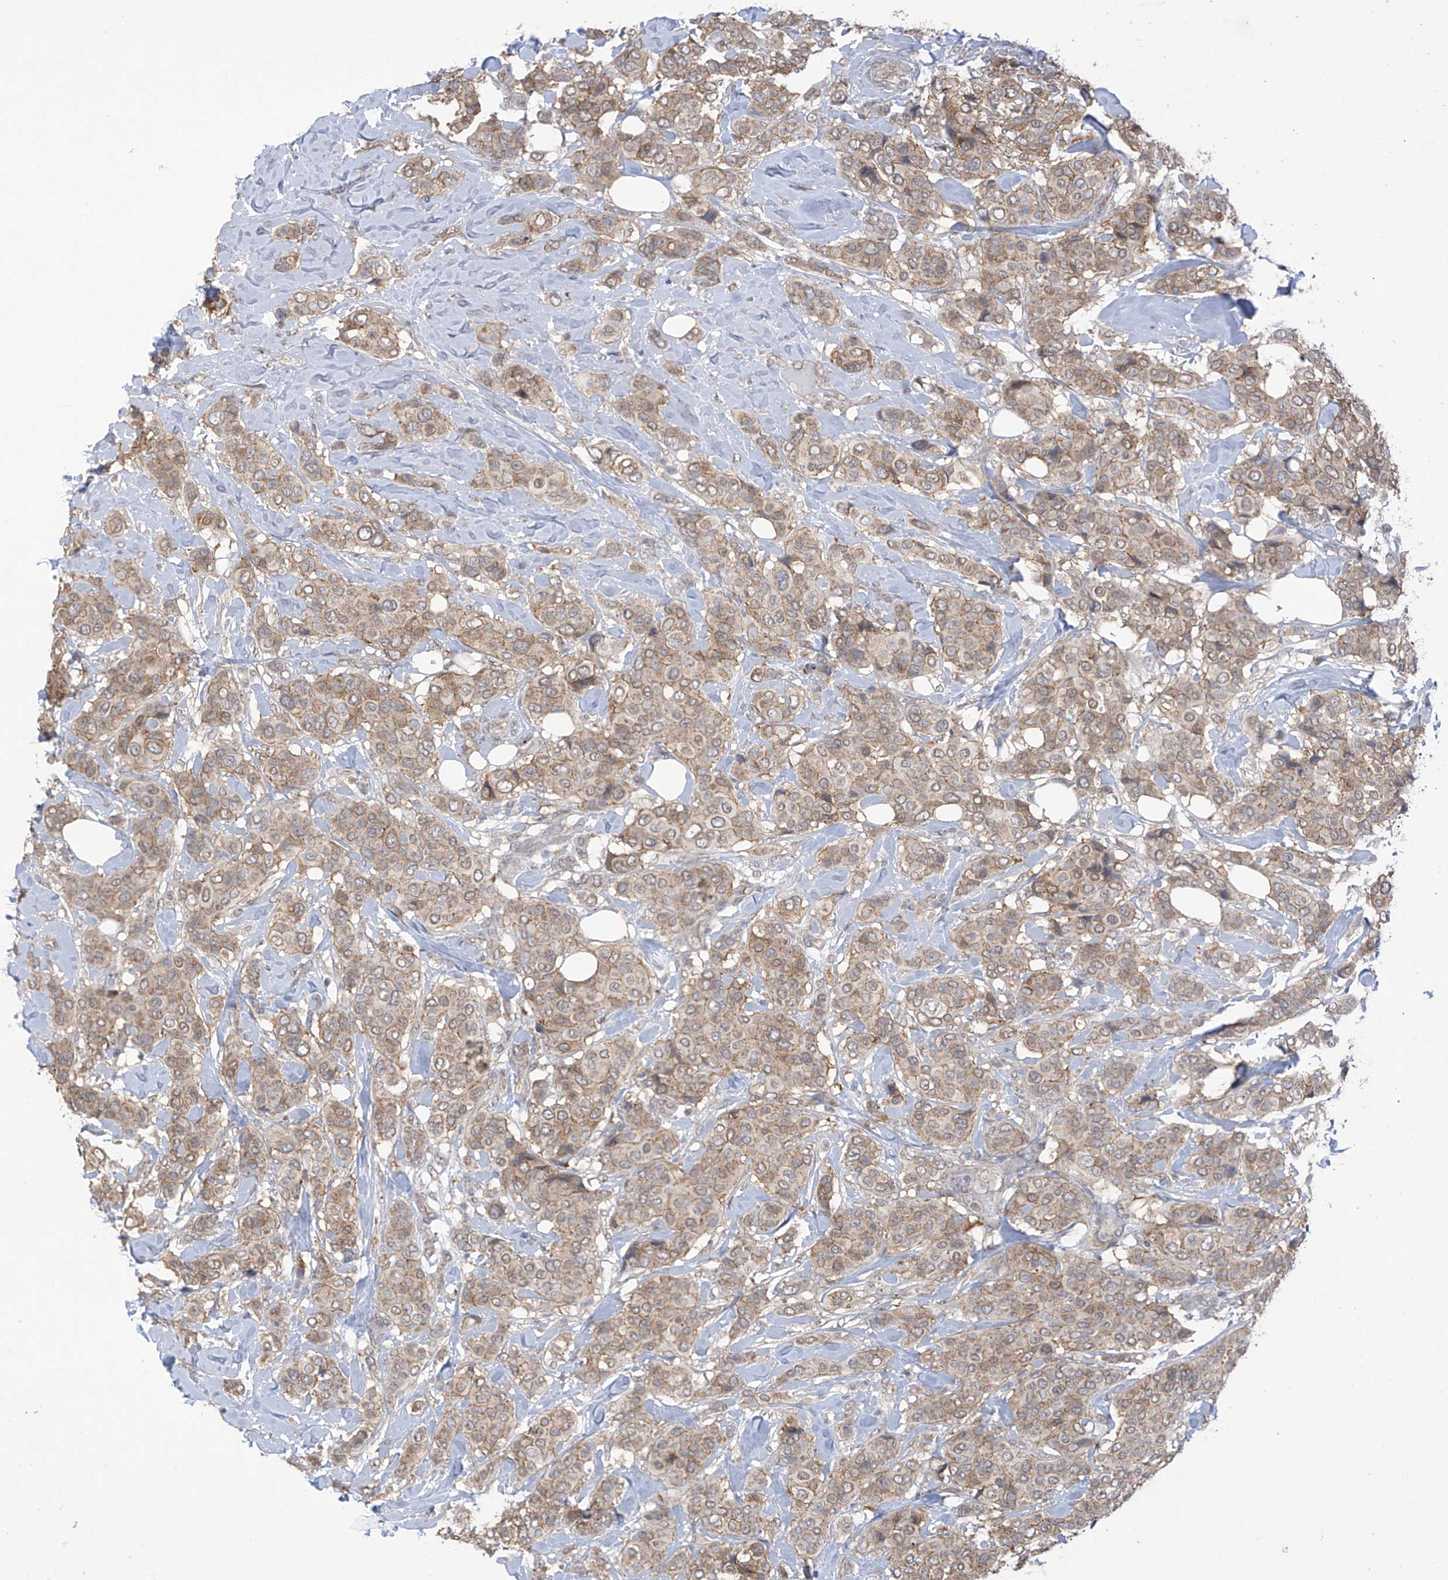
{"staining": {"intensity": "moderate", "quantity": "25%-75%", "location": "cytoplasmic/membranous,nuclear"}, "tissue": "breast cancer", "cell_type": "Tumor cells", "image_type": "cancer", "snomed": [{"axis": "morphology", "description": "Lobular carcinoma"}, {"axis": "topography", "description": "Breast"}], "caption": "Immunohistochemical staining of human breast cancer (lobular carcinoma) shows medium levels of moderate cytoplasmic/membranous and nuclear positivity in about 25%-75% of tumor cells. (DAB (3,3'-diaminobenzidine) = brown stain, brightfield microscopy at high magnification).", "gene": "KIAA1522", "patient": {"sex": "female", "age": 51}}